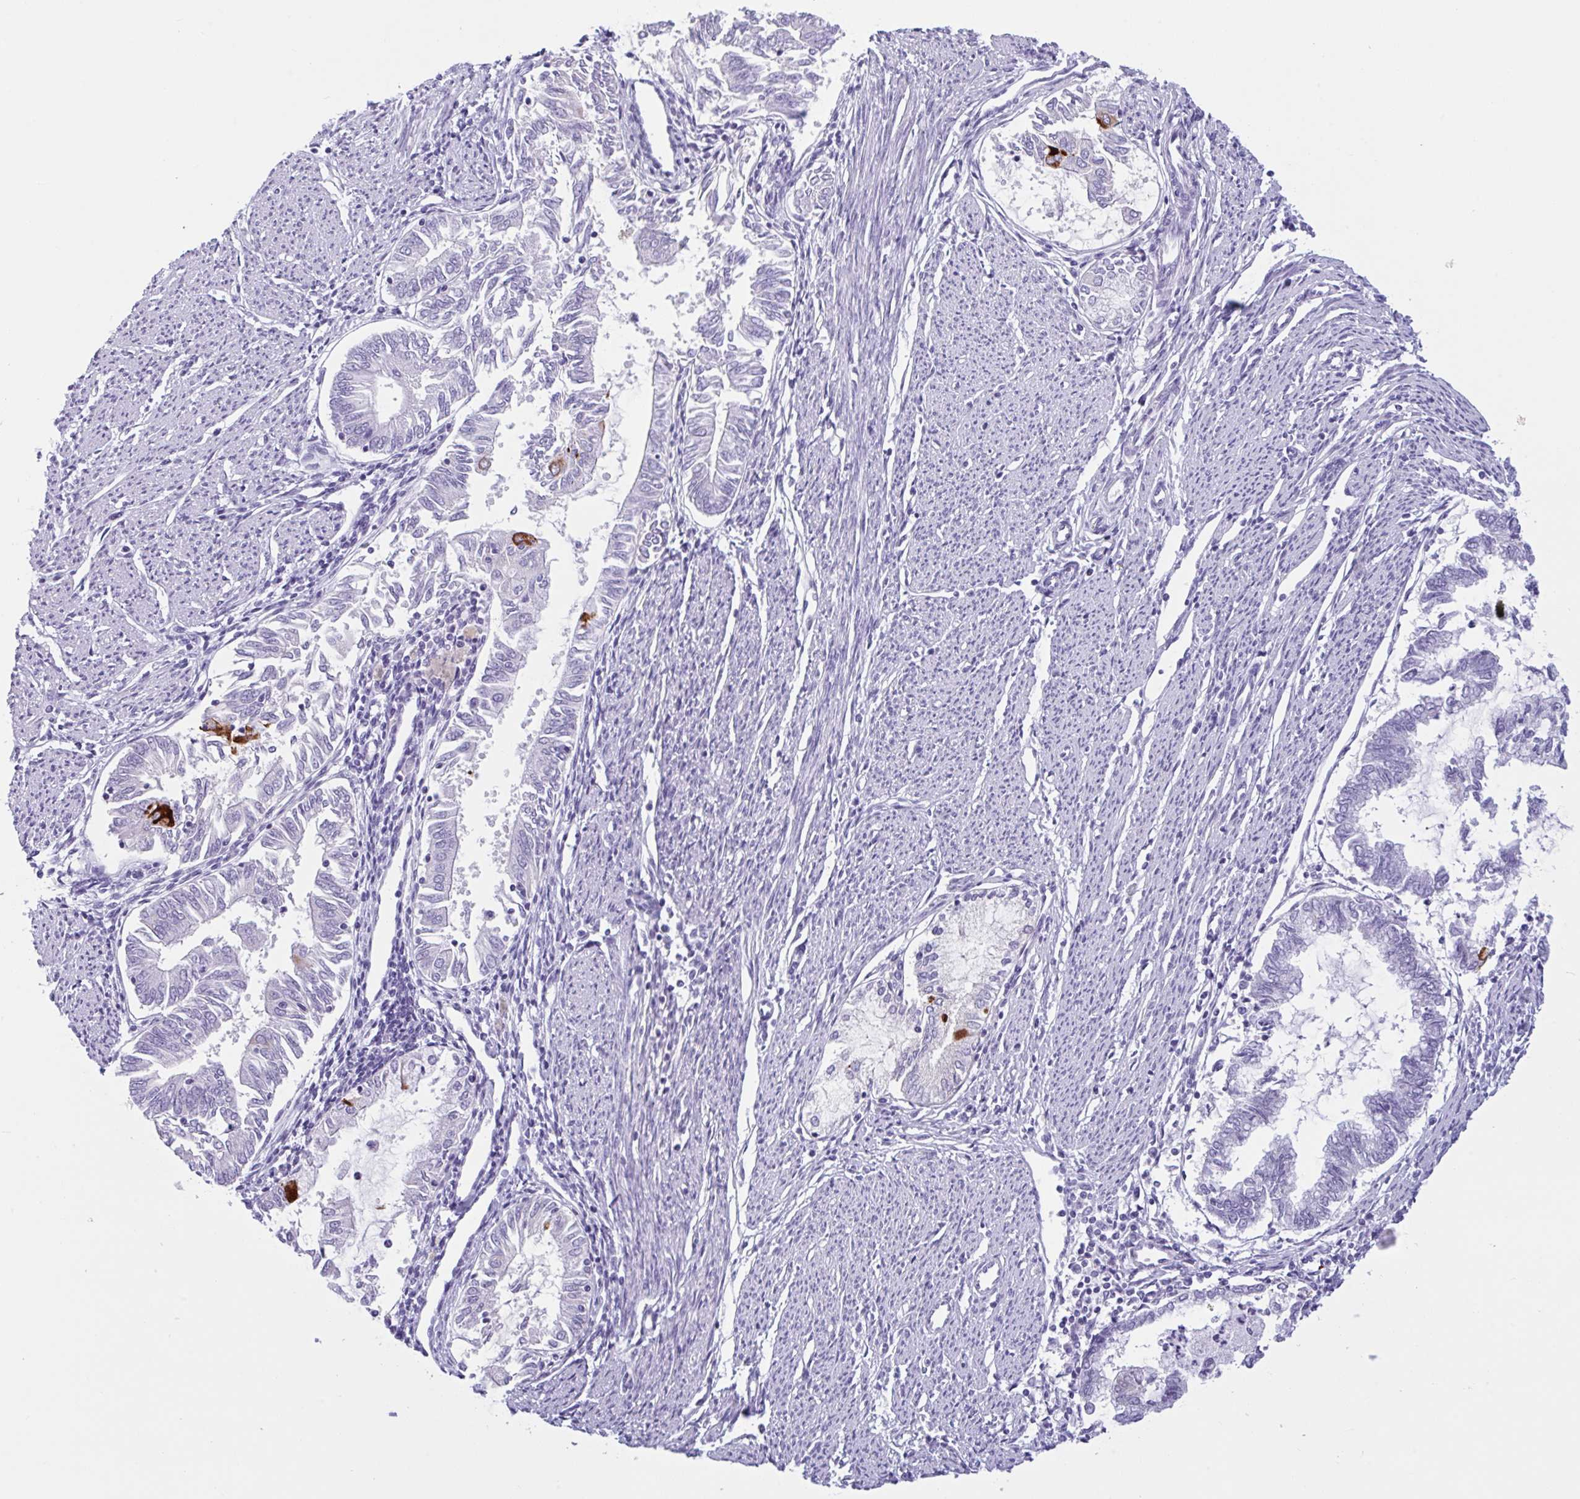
{"staining": {"intensity": "strong", "quantity": "<25%", "location": "cytoplasmic/membranous"}, "tissue": "endometrial cancer", "cell_type": "Tumor cells", "image_type": "cancer", "snomed": [{"axis": "morphology", "description": "Adenocarcinoma, NOS"}, {"axis": "topography", "description": "Endometrium"}], "caption": "Tumor cells demonstrate strong cytoplasmic/membranous expression in about <25% of cells in endometrial cancer.", "gene": "CTSE", "patient": {"sex": "female", "age": 79}}